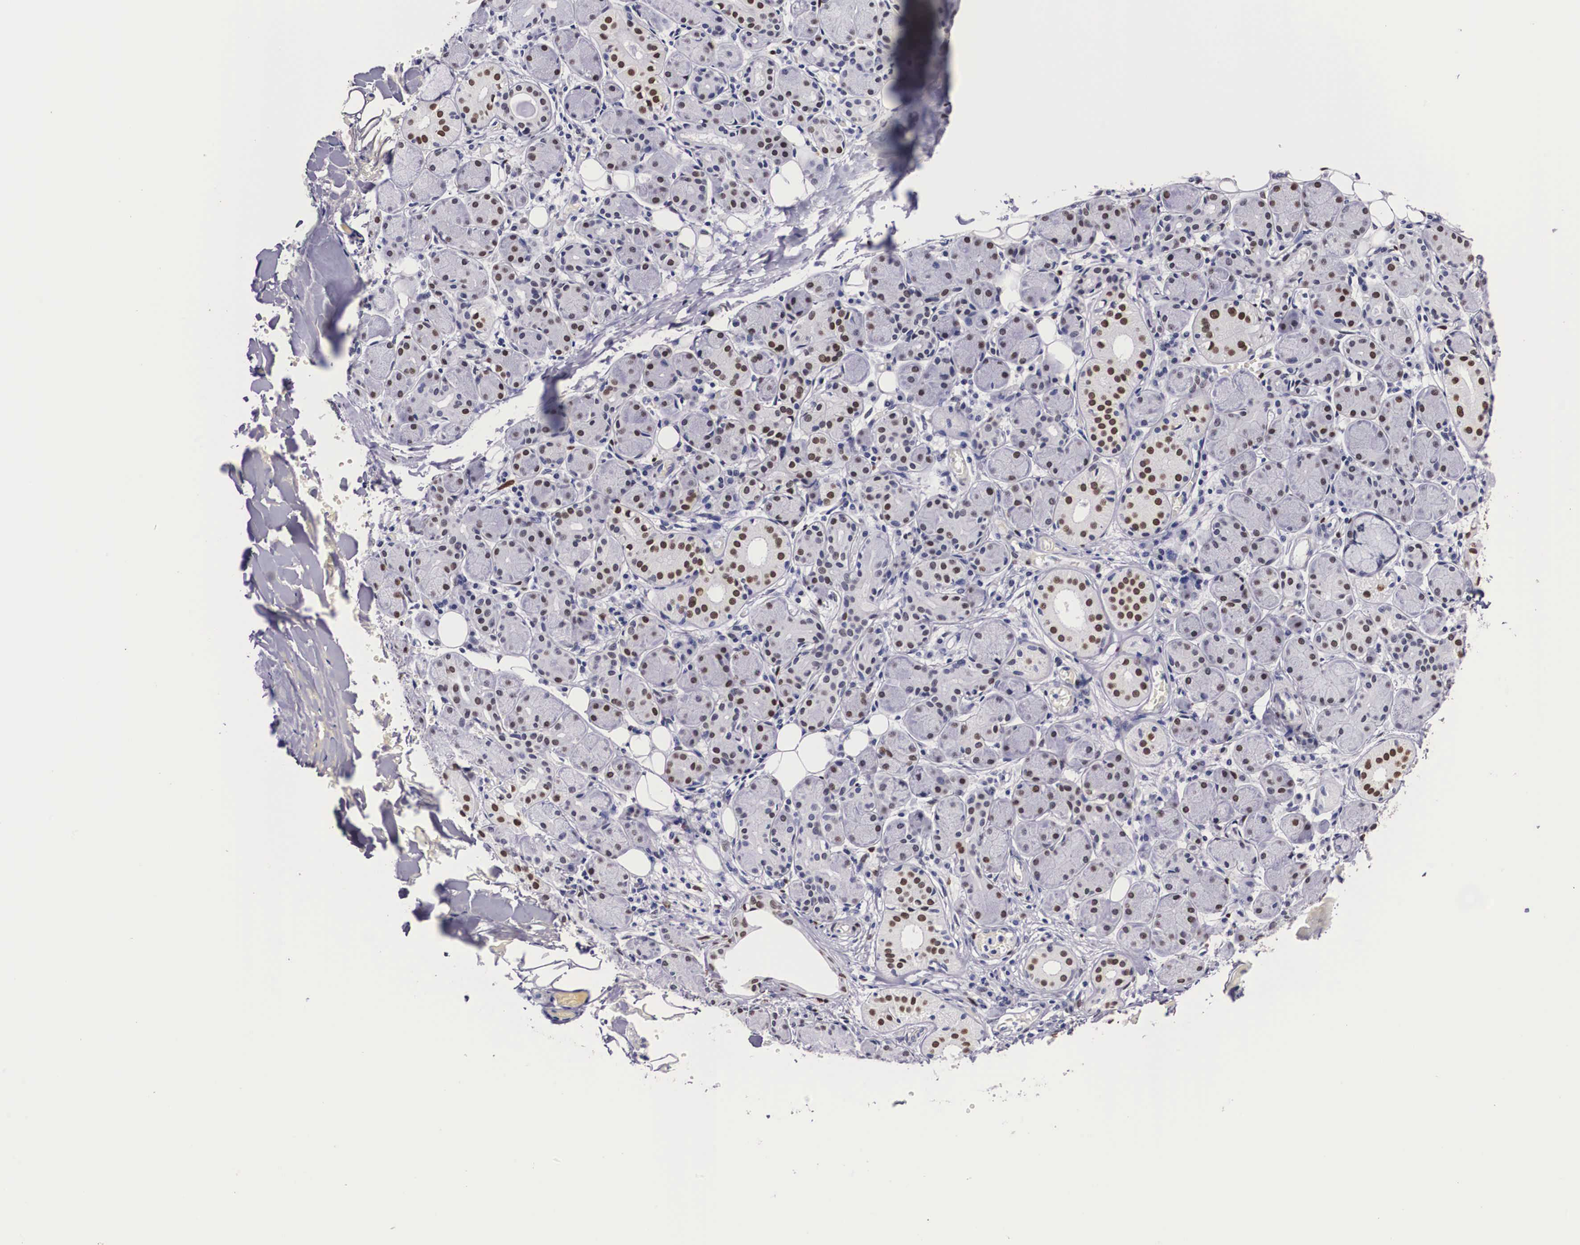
{"staining": {"intensity": "moderate", "quantity": "25%-75%", "location": "nuclear"}, "tissue": "salivary gland", "cell_type": "Glandular cells", "image_type": "normal", "snomed": [{"axis": "morphology", "description": "Normal tissue, NOS"}, {"axis": "topography", "description": "Salivary gland"}, {"axis": "topography", "description": "Peripheral nerve tissue"}], "caption": "A brown stain highlights moderate nuclear positivity of a protein in glandular cells of normal human salivary gland. The staining was performed using DAB (3,3'-diaminobenzidine) to visualize the protein expression in brown, while the nuclei were stained in blue with hematoxylin (Magnification: 20x).", "gene": "KHDRBS3", "patient": {"sex": "male", "age": 62}}